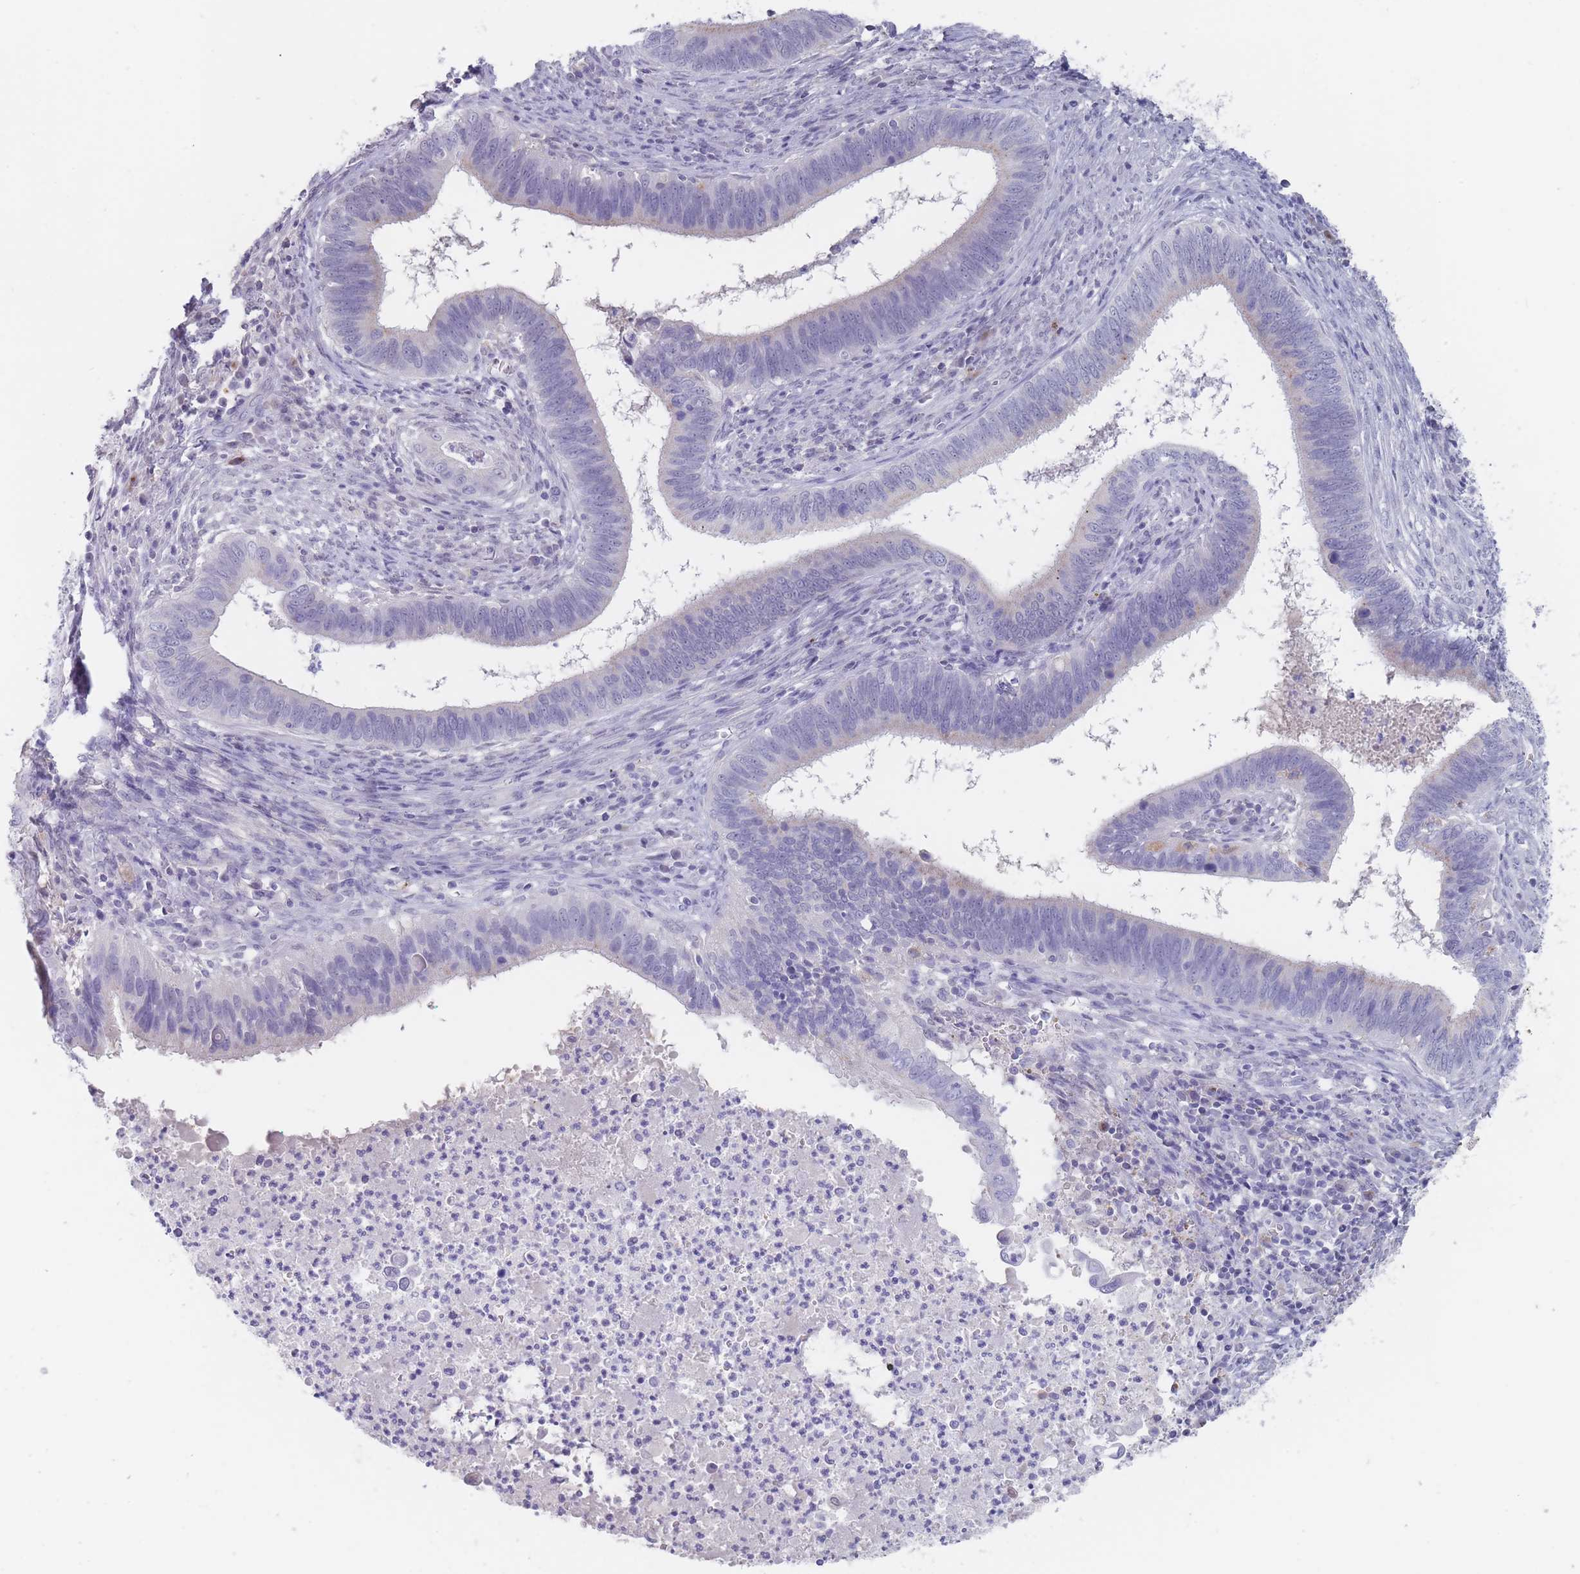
{"staining": {"intensity": "negative", "quantity": "none", "location": "none"}, "tissue": "cervical cancer", "cell_type": "Tumor cells", "image_type": "cancer", "snomed": [{"axis": "morphology", "description": "Adenocarcinoma, NOS"}, {"axis": "topography", "description": "Cervix"}], "caption": "Immunohistochemistry histopathology image of human cervical cancer stained for a protein (brown), which demonstrates no positivity in tumor cells.", "gene": "CYP51A1", "patient": {"sex": "female", "age": 42}}